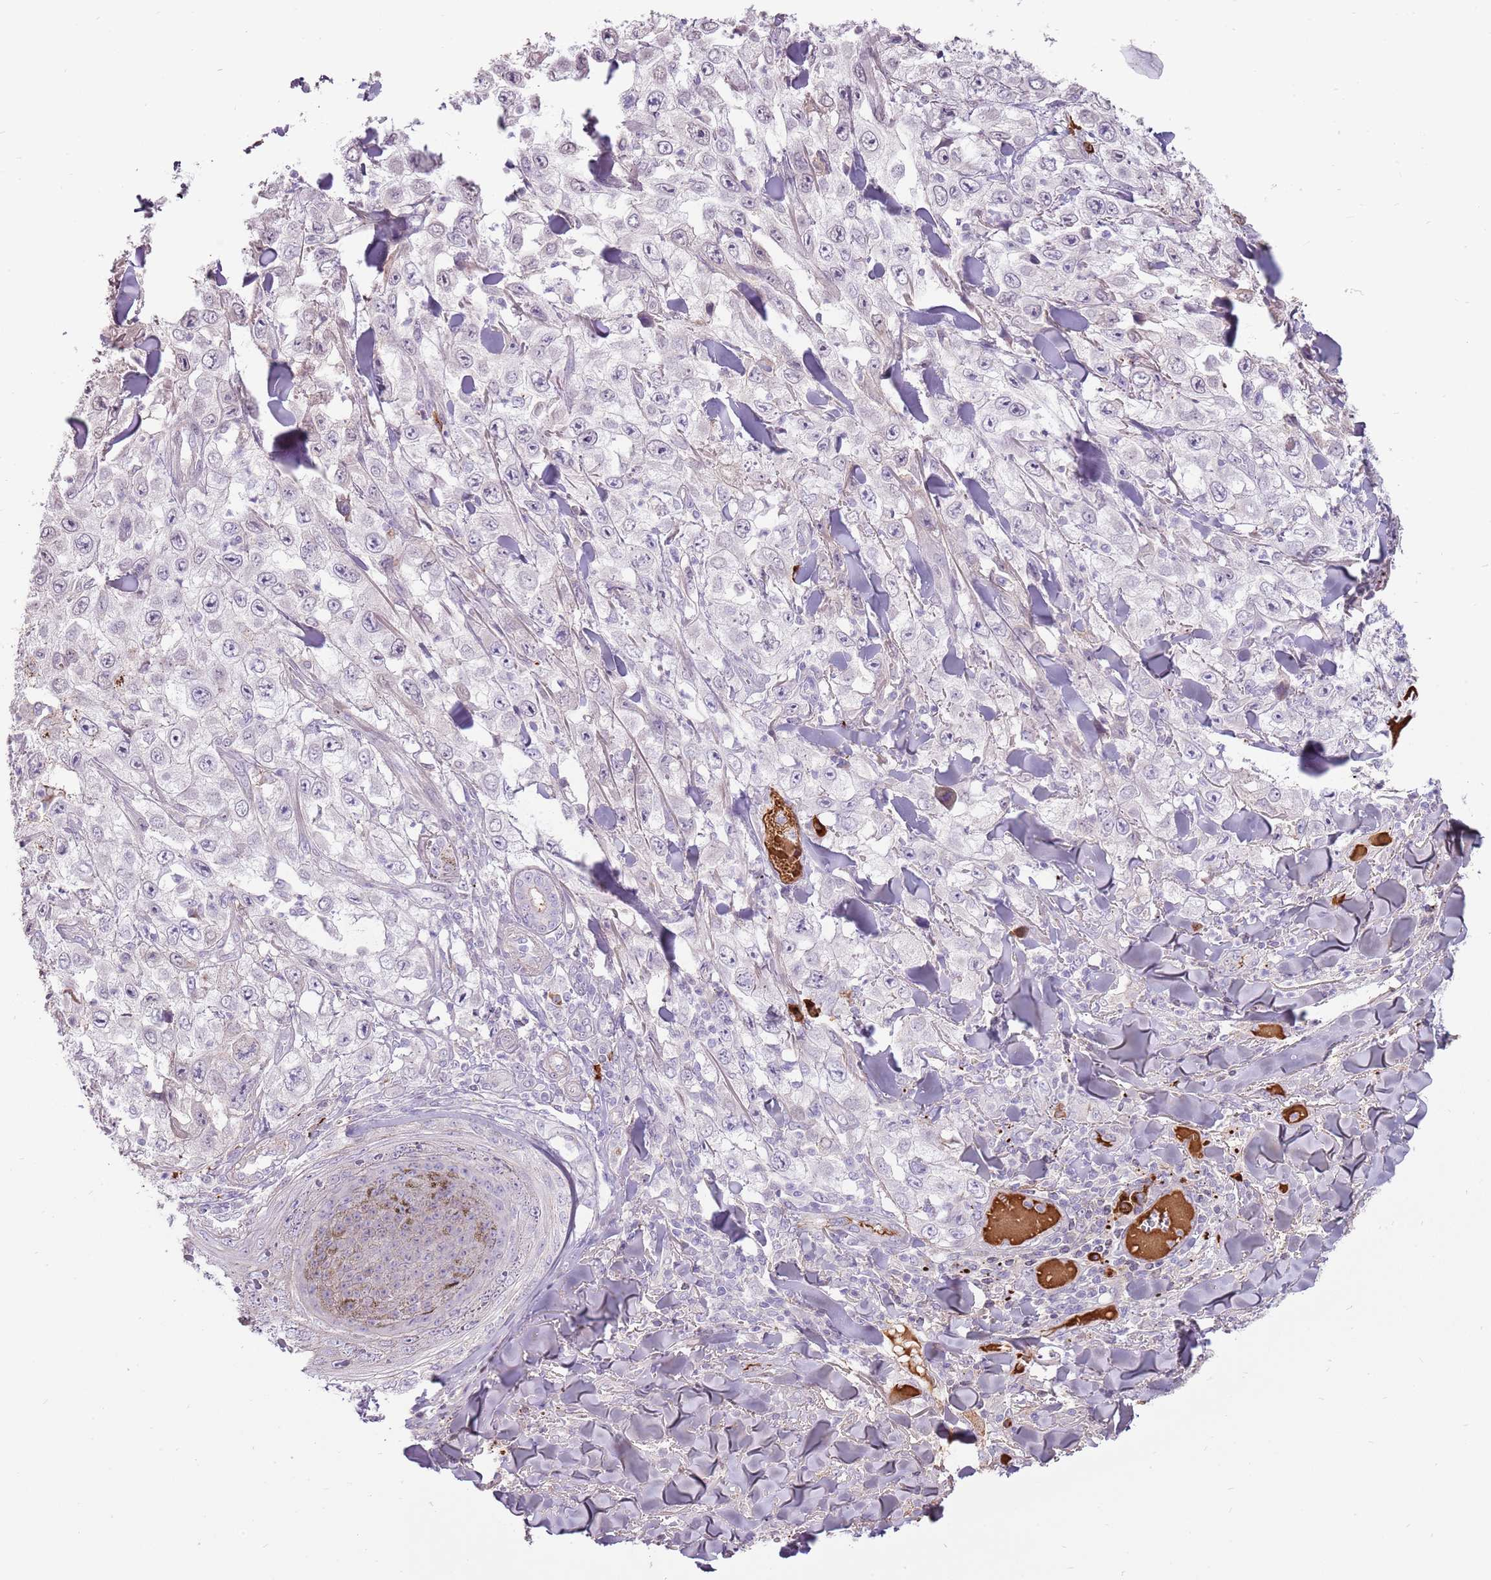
{"staining": {"intensity": "negative", "quantity": "none", "location": "none"}, "tissue": "skin cancer", "cell_type": "Tumor cells", "image_type": "cancer", "snomed": [{"axis": "morphology", "description": "Squamous cell carcinoma, NOS"}, {"axis": "topography", "description": "Skin"}], "caption": "Image shows no protein expression in tumor cells of squamous cell carcinoma (skin) tissue.", "gene": "MCUB", "patient": {"sex": "male", "age": 82}}